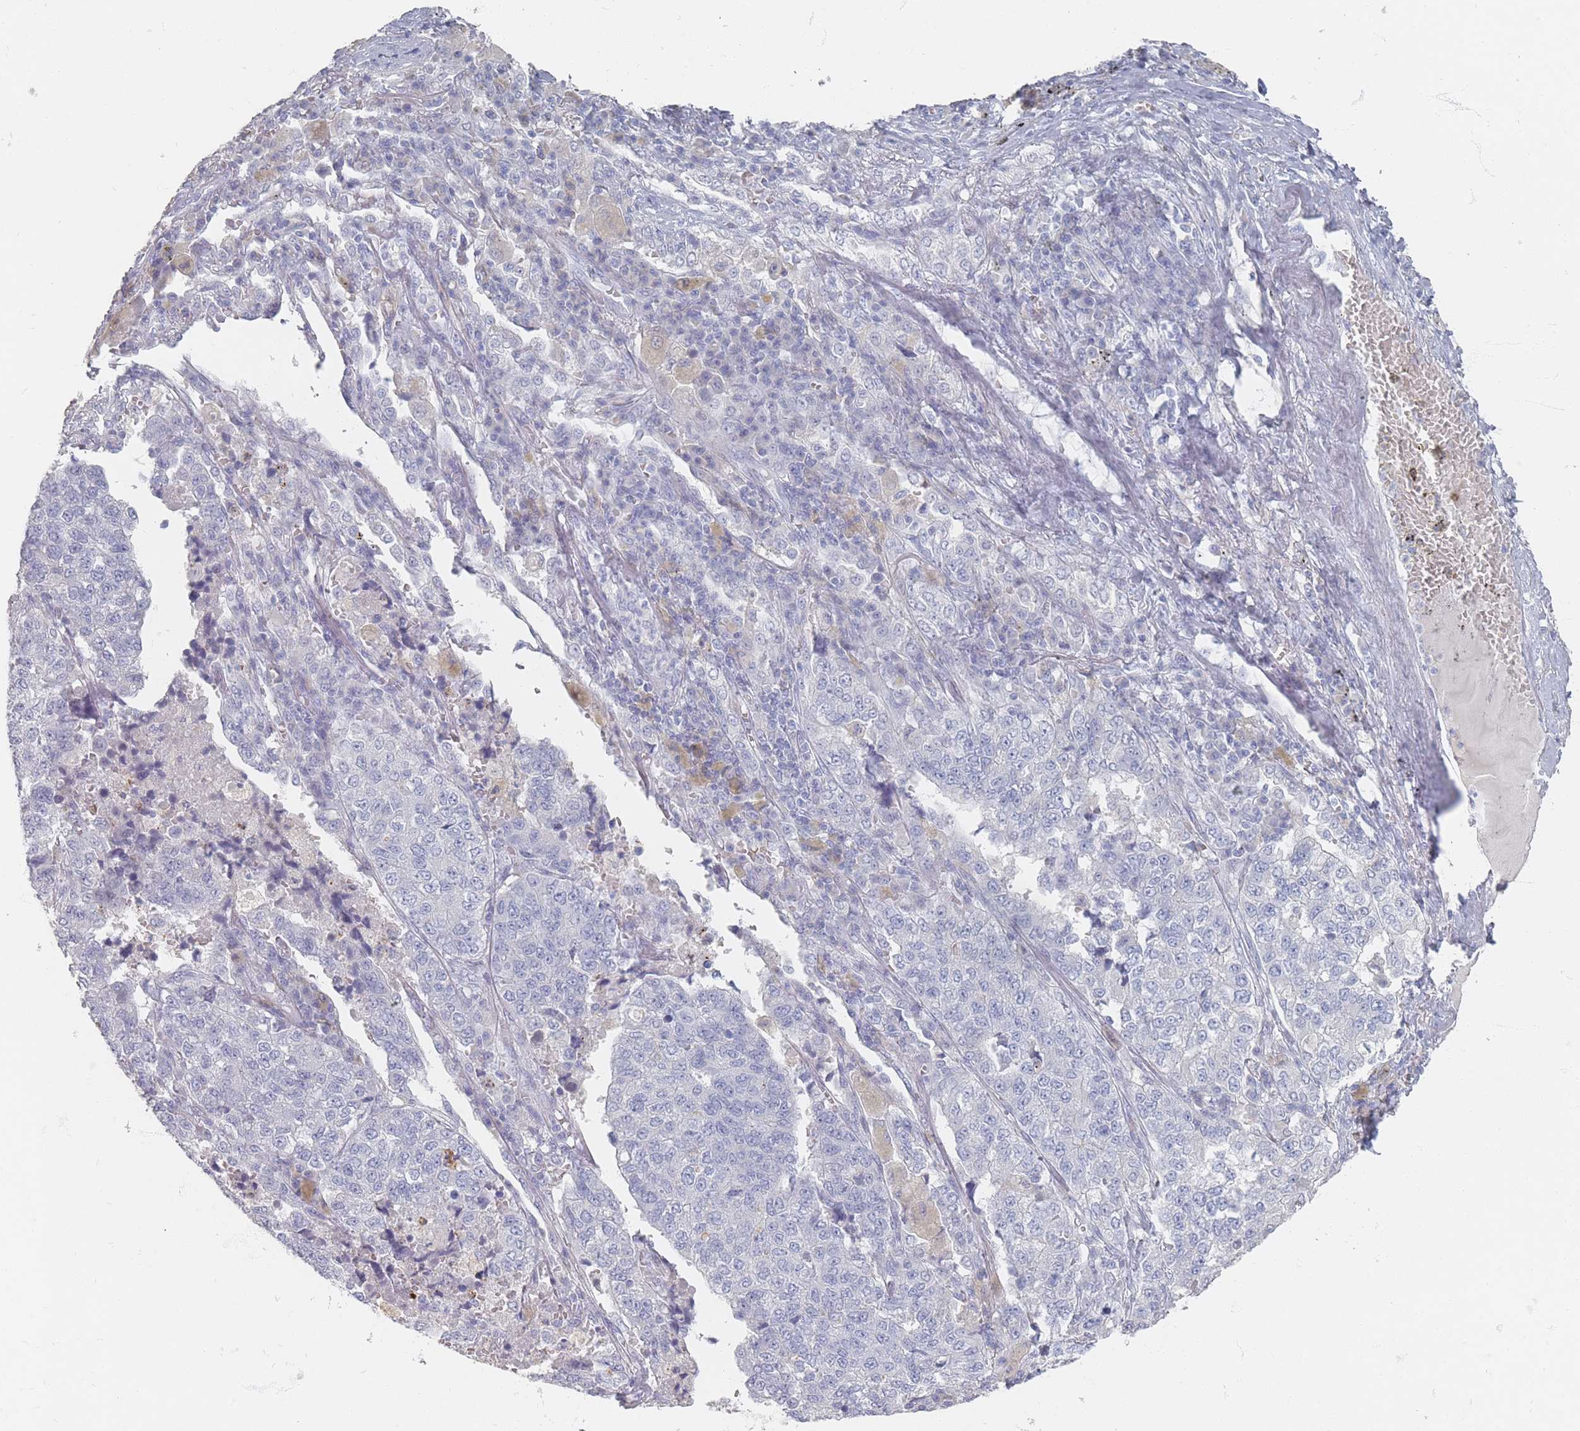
{"staining": {"intensity": "negative", "quantity": "none", "location": "none"}, "tissue": "lung cancer", "cell_type": "Tumor cells", "image_type": "cancer", "snomed": [{"axis": "morphology", "description": "Adenocarcinoma, NOS"}, {"axis": "topography", "description": "Lung"}], "caption": "This photomicrograph is of adenocarcinoma (lung) stained with immunohistochemistry to label a protein in brown with the nuclei are counter-stained blue. There is no positivity in tumor cells.", "gene": "HELZ2", "patient": {"sex": "male", "age": 49}}